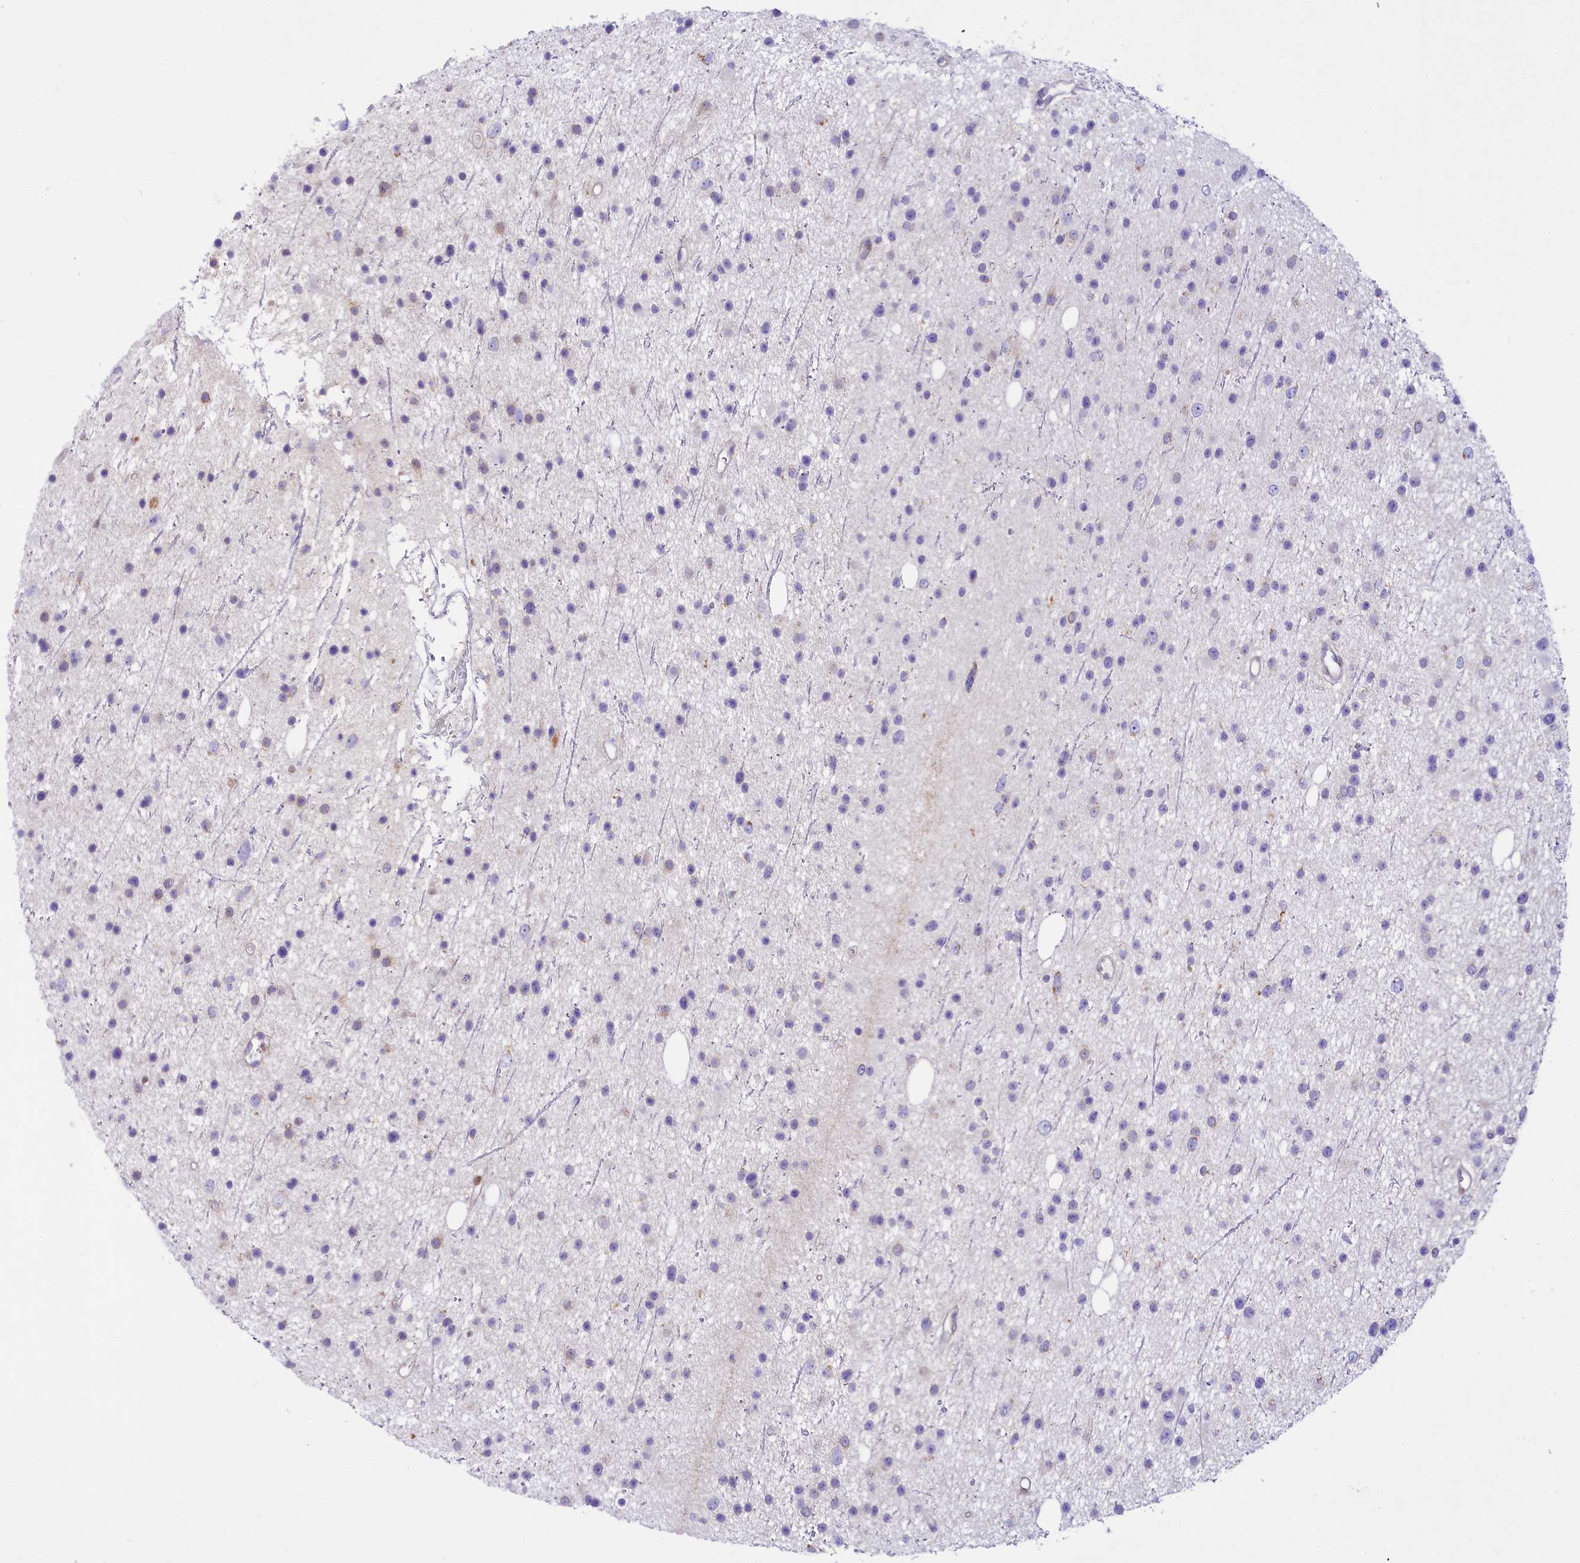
{"staining": {"intensity": "negative", "quantity": "none", "location": "none"}, "tissue": "glioma", "cell_type": "Tumor cells", "image_type": "cancer", "snomed": [{"axis": "morphology", "description": "Glioma, malignant, Low grade"}, {"axis": "topography", "description": "Cerebral cortex"}], "caption": "This is a photomicrograph of immunohistochemistry staining of glioma, which shows no positivity in tumor cells.", "gene": "PPIP5K2", "patient": {"sex": "female", "age": 39}}